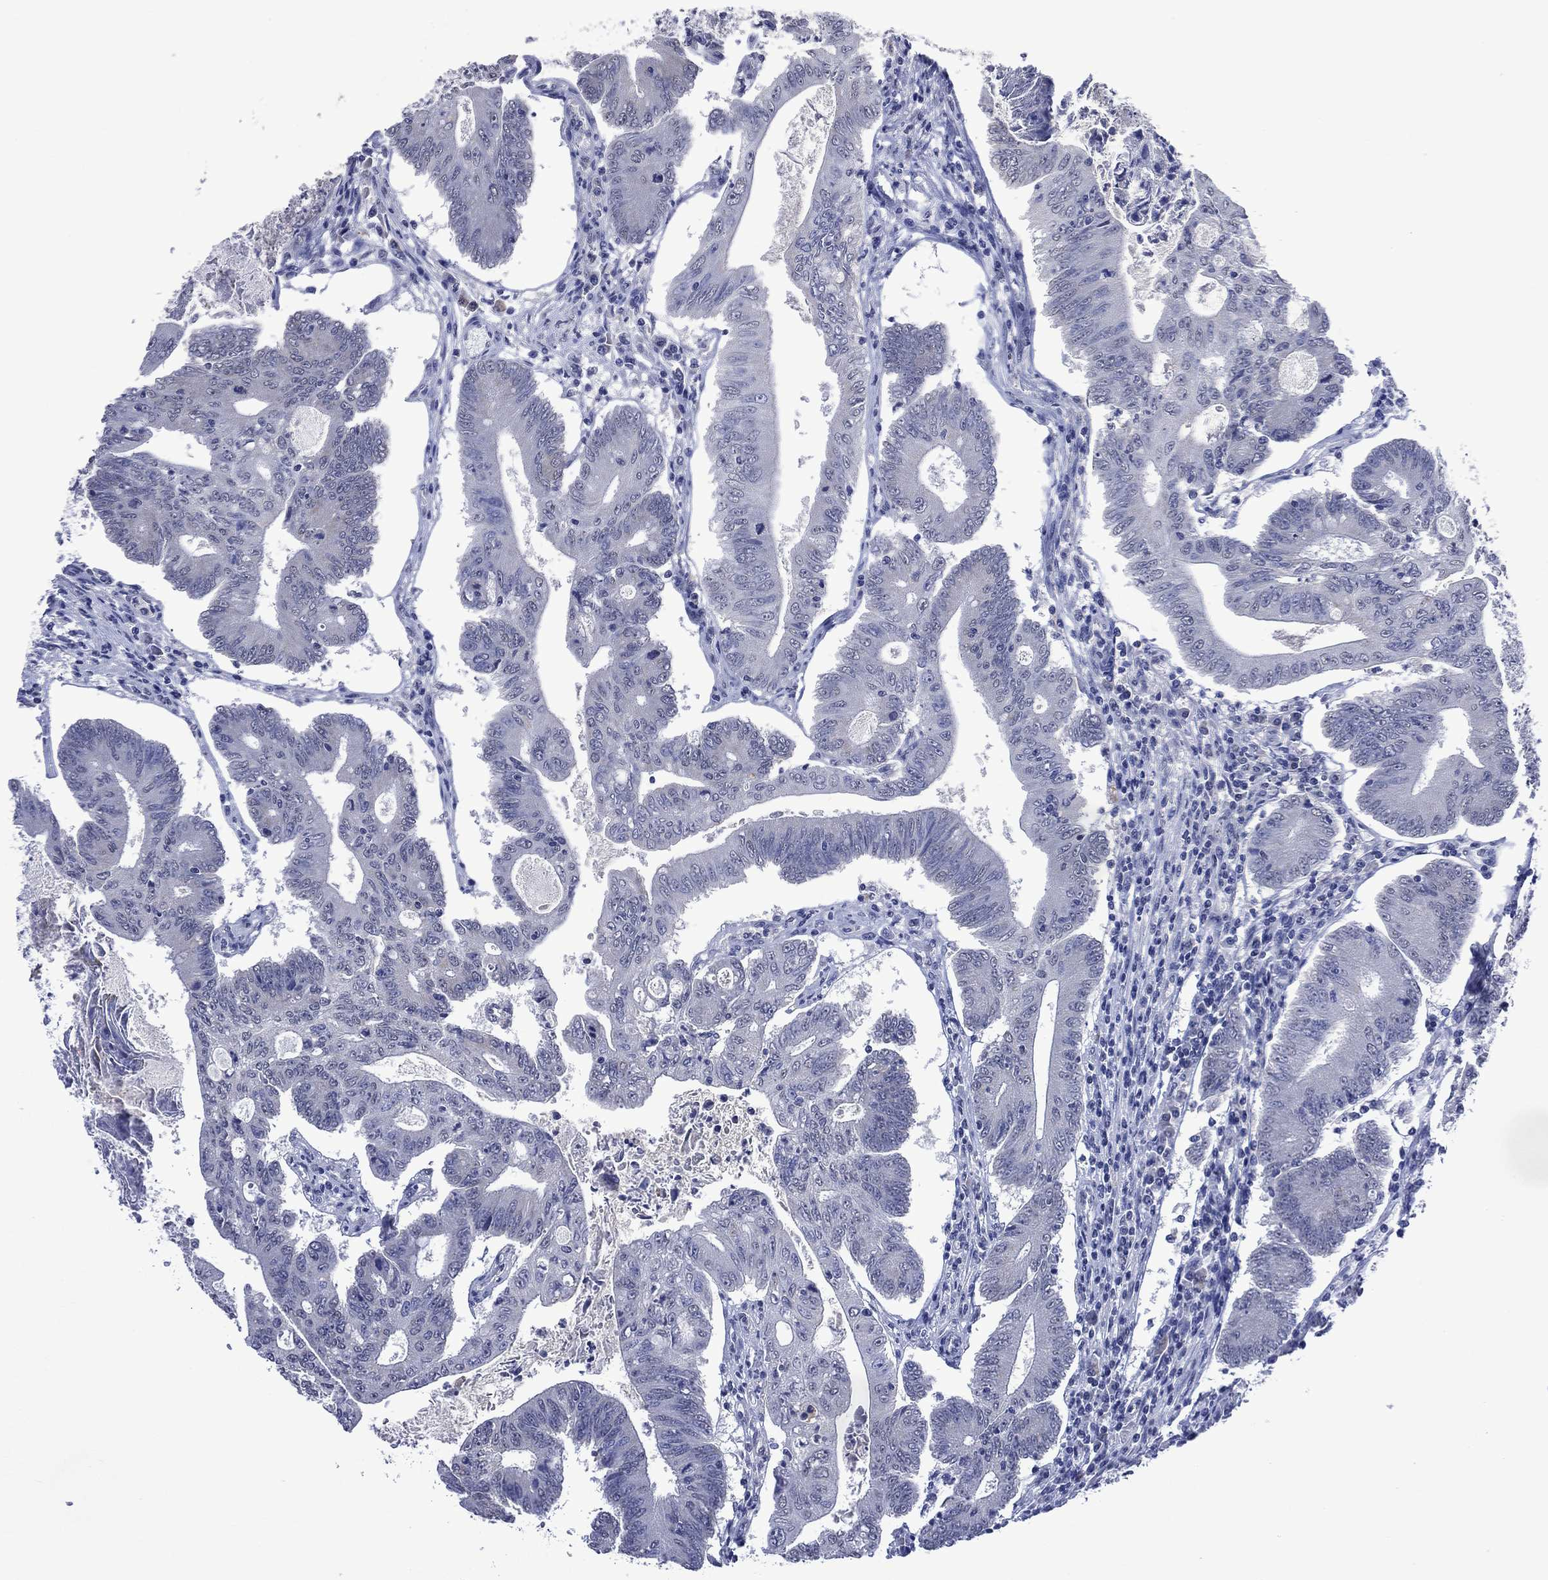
{"staining": {"intensity": "negative", "quantity": "none", "location": "none"}, "tissue": "colorectal cancer", "cell_type": "Tumor cells", "image_type": "cancer", "snomed": [{"axis": "morphology", "description": "Adenocarcinoma, NOS"}, {"axis": "topography", "description": "Colon"}], "caption": "Tumor cells are negative for protein expression in human colorectal cancer (adenocarcinoma).", "gene": "ASB10", "patient": {"sex": "female", "age": 70}}